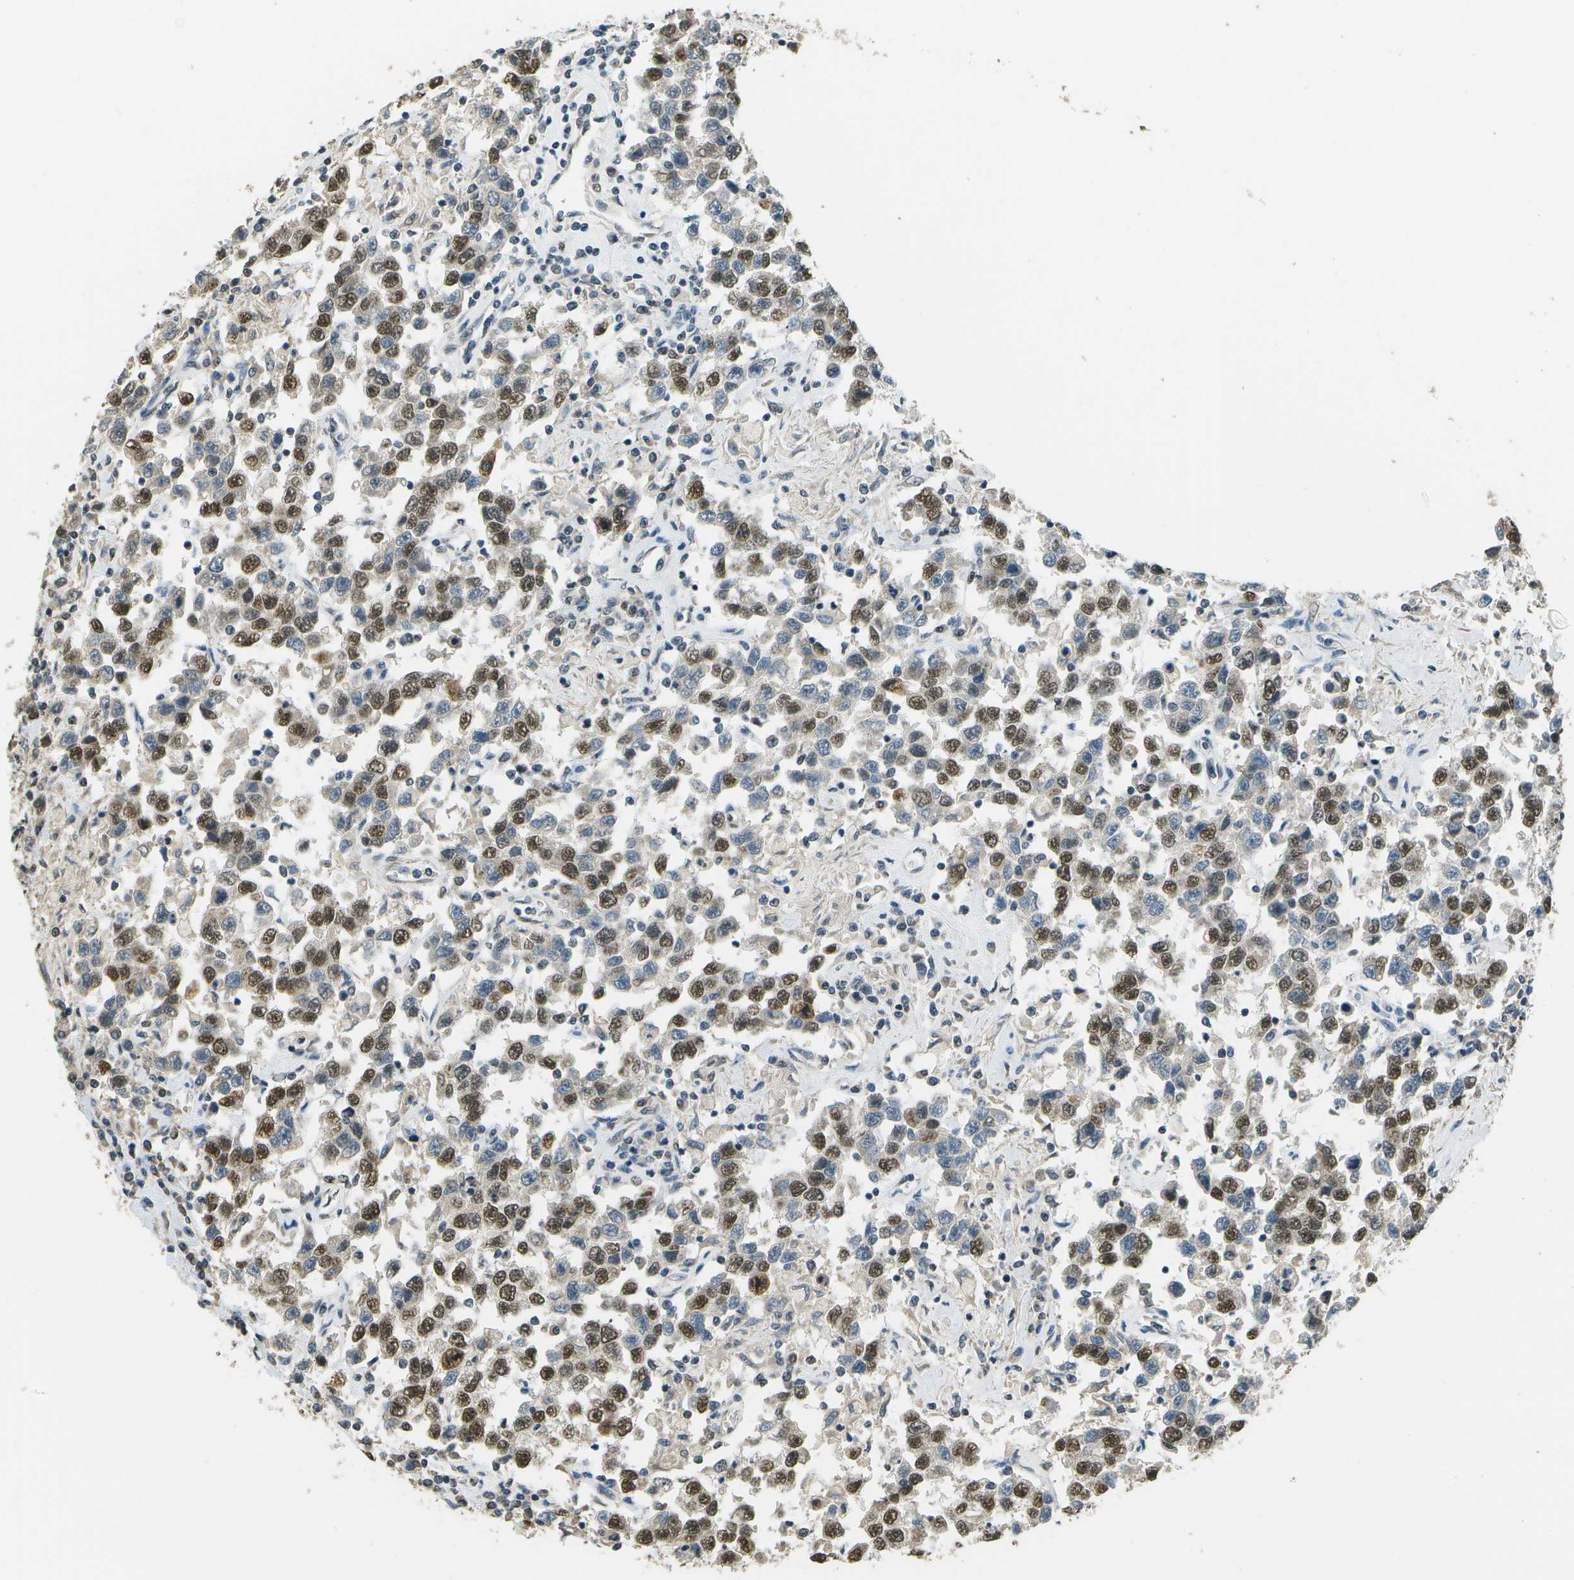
{"staining": {"intensity": "moderate", "quantity": "25%-75%", "location": "nuclear"}, "tissue": "testis cancer", "cell_type": "Tumor cells", "image_type": "cancer", "snomed": [{"axis": "morphology", "description": "Seminoma, NOS"}, {"axis": "topography", "description": "Testis"}], "caption": "IHC histopathology image of neoplastic tissue: human testis cancer stained using immunohistochemistry reveals medium levels of moderate protein expression localized specifically in the nuclear of tumor cells, appearing as a nuclear brown color.", "gene": "ABL2", "patient": {"sex": "male", "age": 41}}